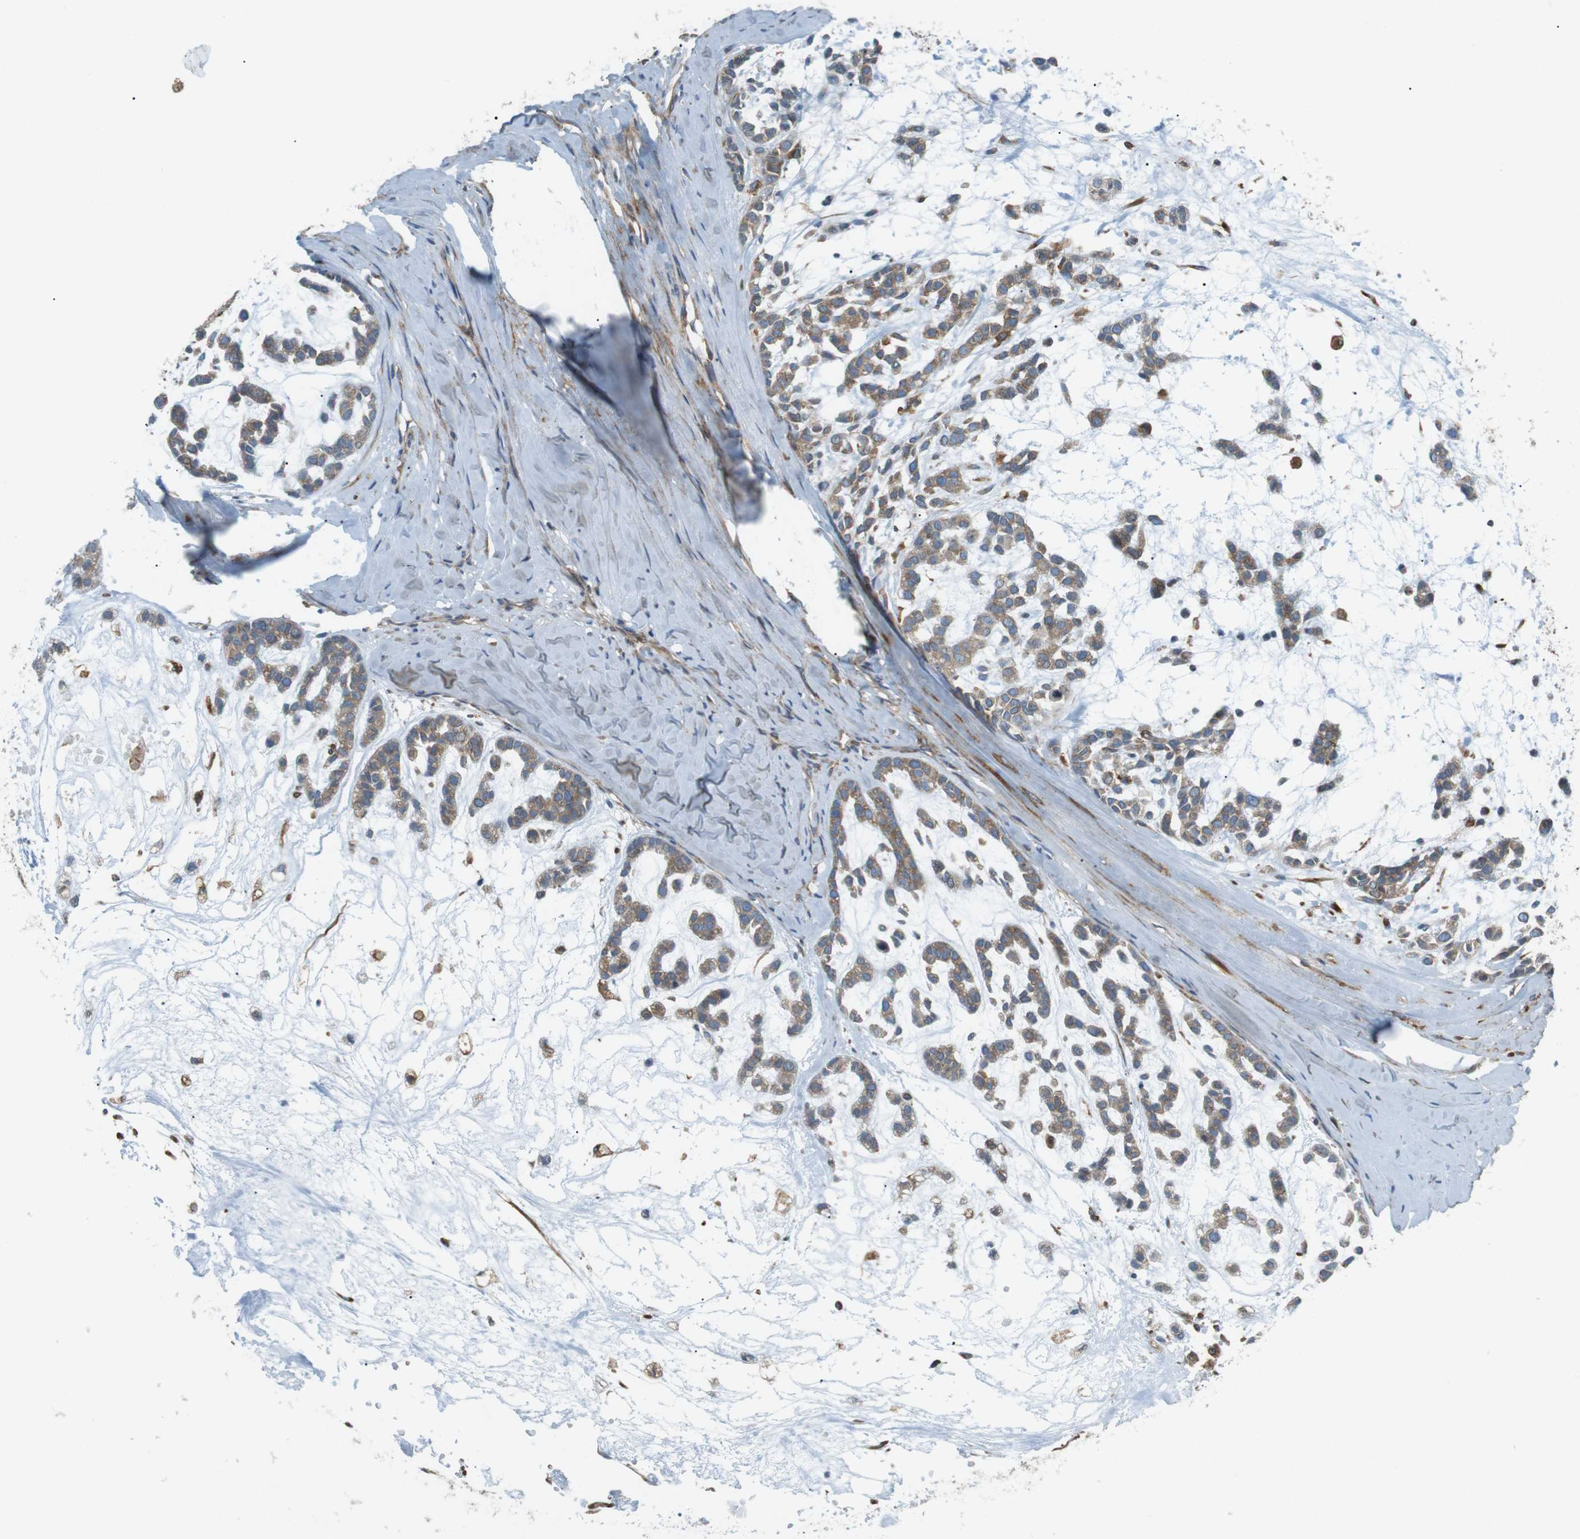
{"staining": {"intensity": "moderate", "quantity": ">75%", "location": "cytoplasmic/membranous"}, "tissue": "head and neck cancer", "cell_type": "Tumor cells", "image_type": "cancer", "snomed": [{"axis": "morphology", "description": "Adenocarcinoma, NOS"}, {"axis": "morphology", "description": "Adenoma, NOS"}, {"axis": "topography", "description": "Head-Neck"}], "caption": "Protein analysis of adenocarcinoma (head and neck) tissue exhibits moderate cytoplasmic/membranous positivity in about >75% of tumor cells. Nuclei are stained in blue.", "gene": "FLII", "patient": {"sex": "female", "age": 55}}